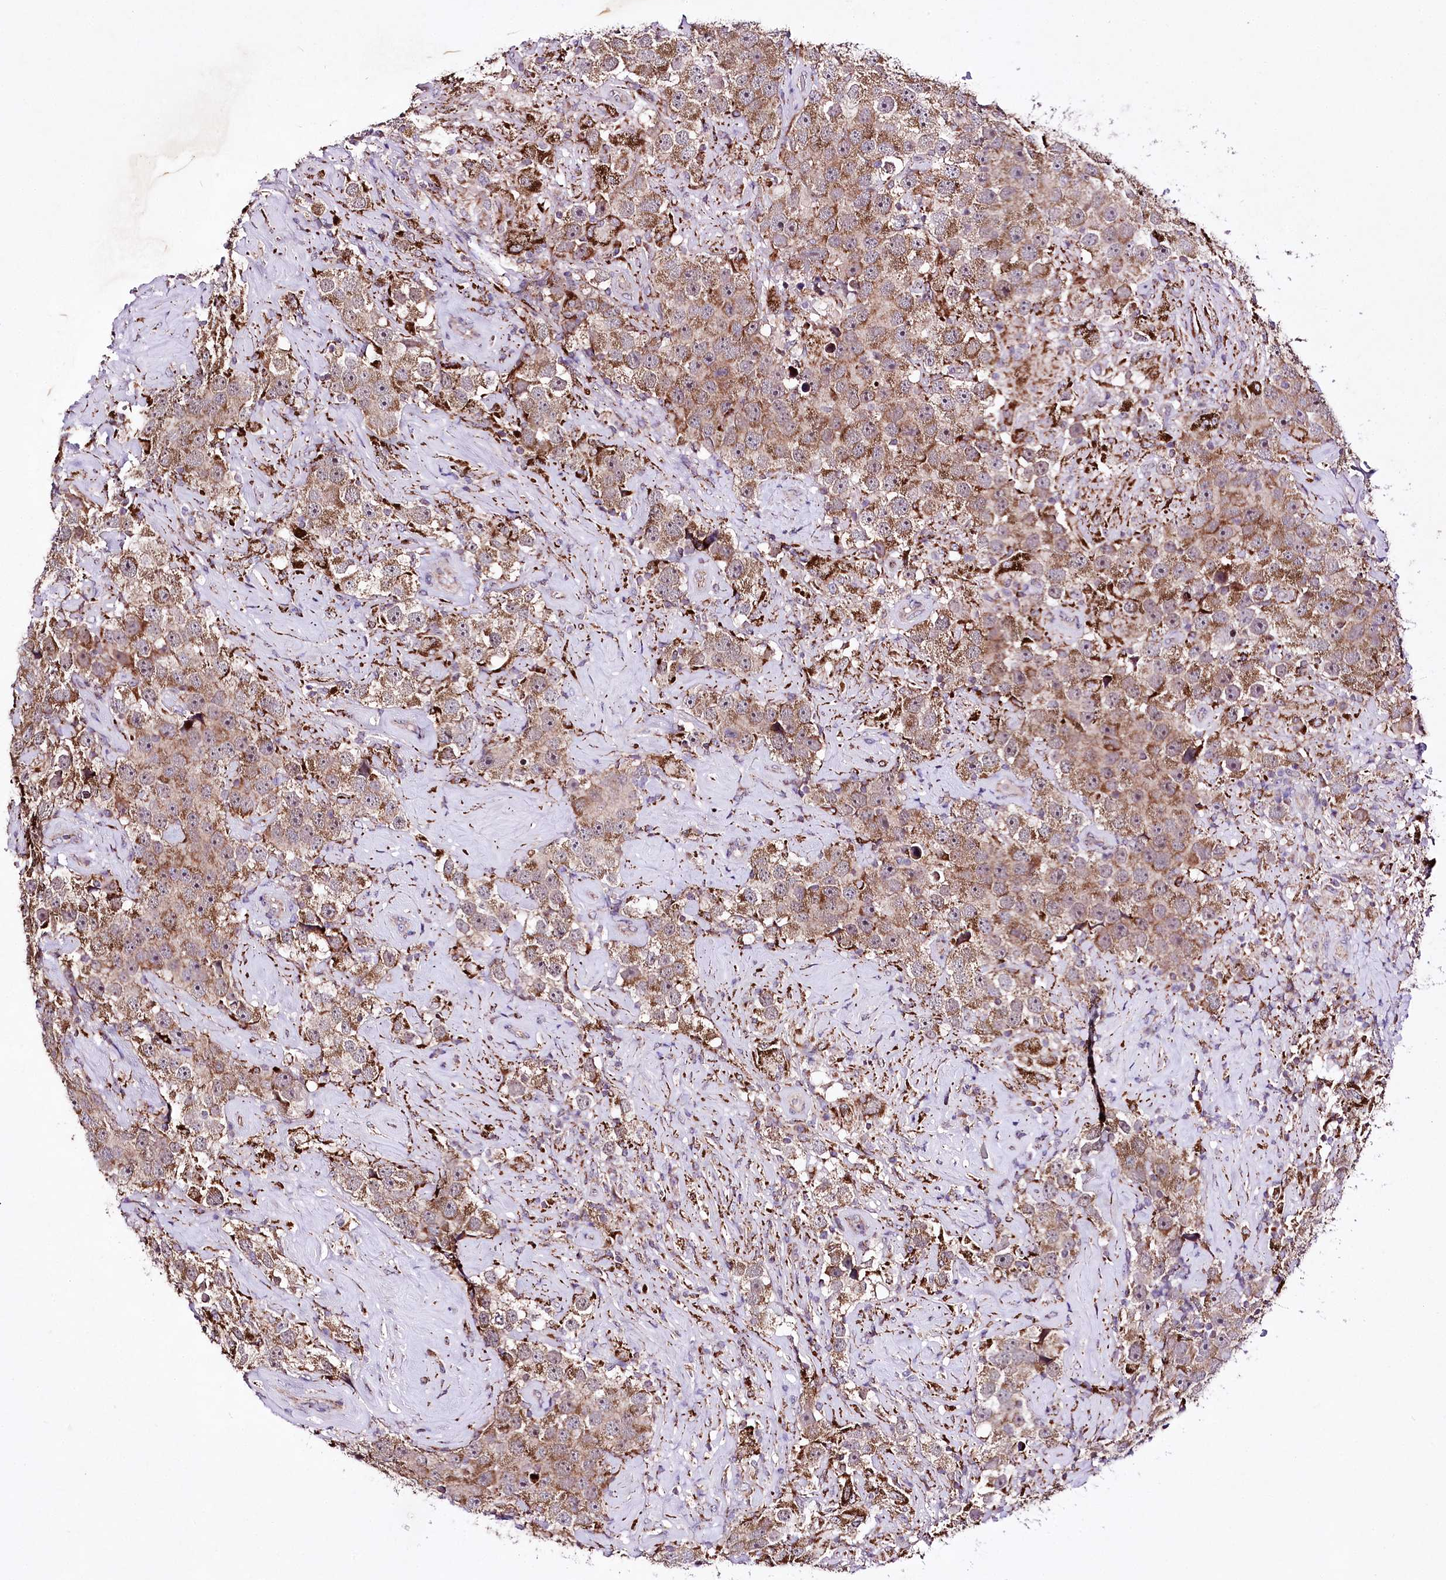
{"staining": {"intensity": "moderate", "quantity": ">75%", "location": "cytoplasmic/membranous"}, "tissue": "testis cancer", "cell_type": "Tumor cells", "image_type": "cancer", "snomed": [{"axis": "morphology", "description": "Seminoma, NOS"}, {"axis": "topography", "description": "Testis"}], "caption": "DAB (3,3'-diaminobenzidine) immunohistochemical staining of testis seminoma shows moderate cytoplasmic/membranous protein staining in about >75% of tumor cells.", "gene": "ATE1", "patient": {"sex": "male", "age": 49}}